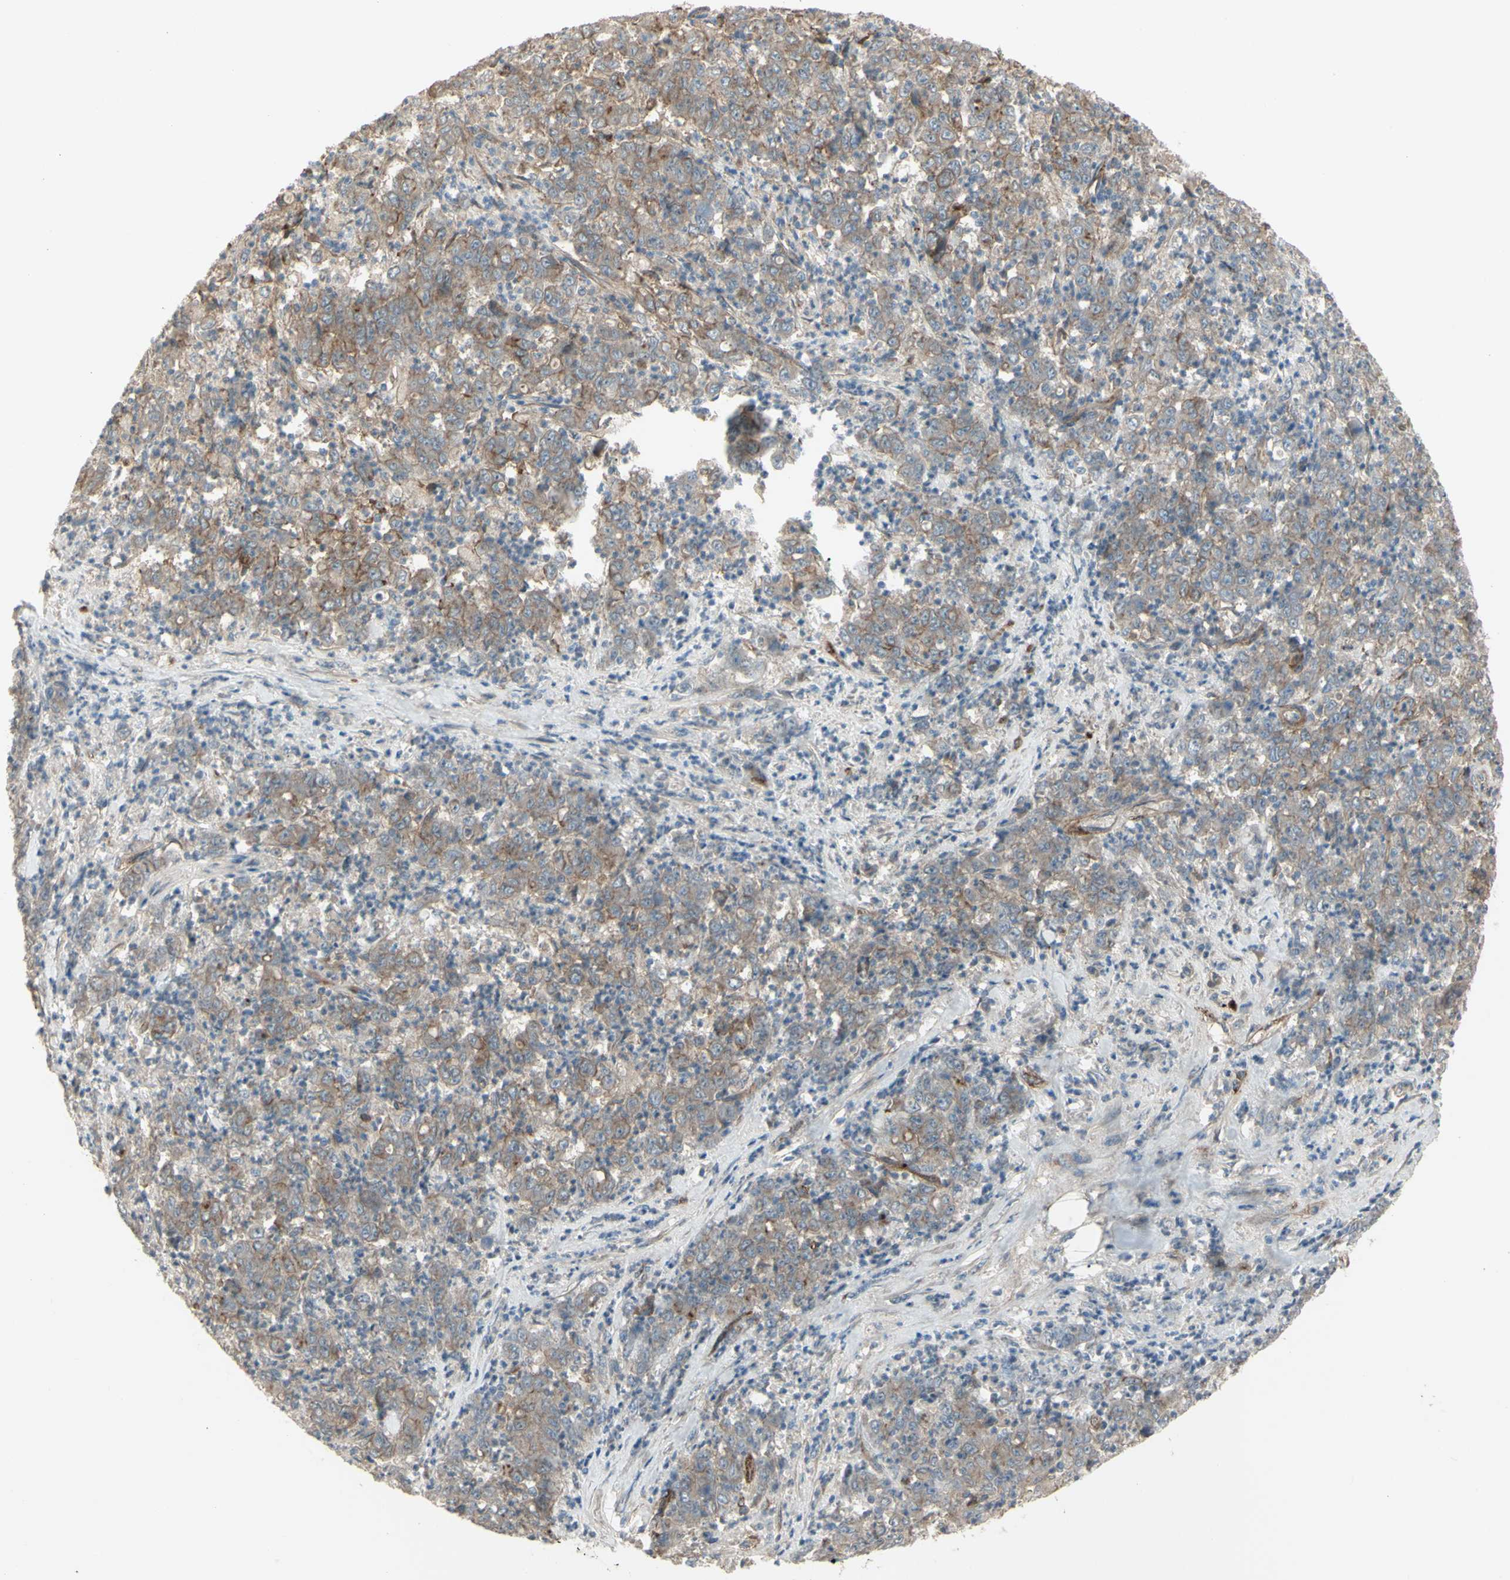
{"staining": {"intensity": "weak", "quantity": ">75%", "location": "cytoplasmic/membranous"}, "tissue": "stomach cancer", "cell_type": "Tumor cells", "image_type": "cancer", "snomed": [{"axis": "morphology", "description": "Adenocarcinoma, NOS"}, {"axis": "topography", "description": "Stomach, lower"}], "caption": "An immunohistochemistry image of neoplastic tissue is shown. Protein staining in brown highlights weak cytoplasmic/membranous positivity in stomach cancer within tumor cells.", "gene": "CD276", "patient": {"sex": "female", "age": 71}}